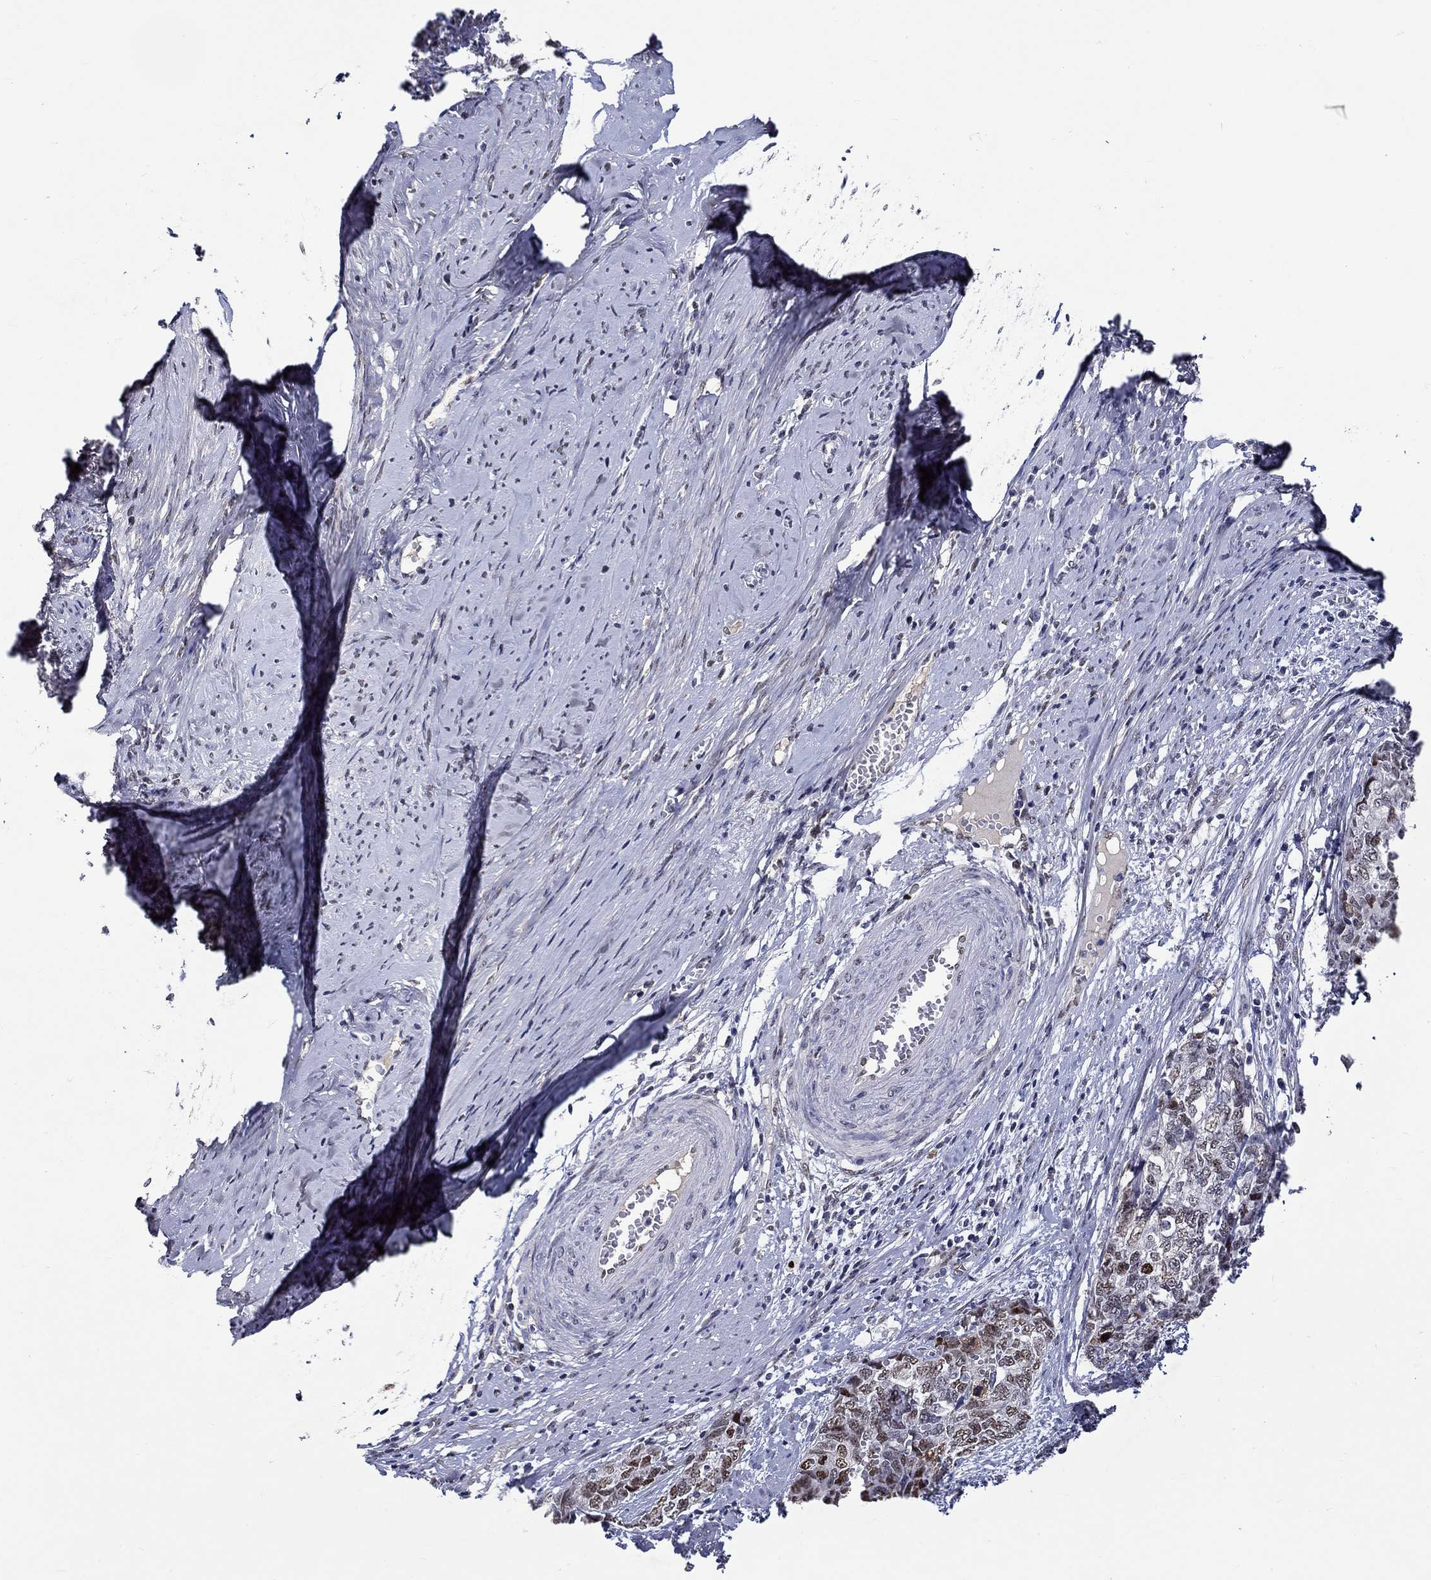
{"staining": {"intensity": "strong", "quantity": "<25%", "location": "nuclear"}, "tissue": "cervical cancer", "cell_type": "Tumor cells", "image_type": "cancer", "snomed": [{"axis": "morphology", "description": "Squamous cell carcinoma, NOS"}, {"axis": "topography", "description": "Cervix"}], "caption": "A brown stain shows strong nuclear positivity of a protein in squamous cell carcinoma (cervical) tumor cells. The staining is performed using DAB brown chromogen to label protein expression. The nuclei are counter-stained blue using hematoxylin.", "gene": "GATA2", "patient": {"sex": "female", "age": 63}}